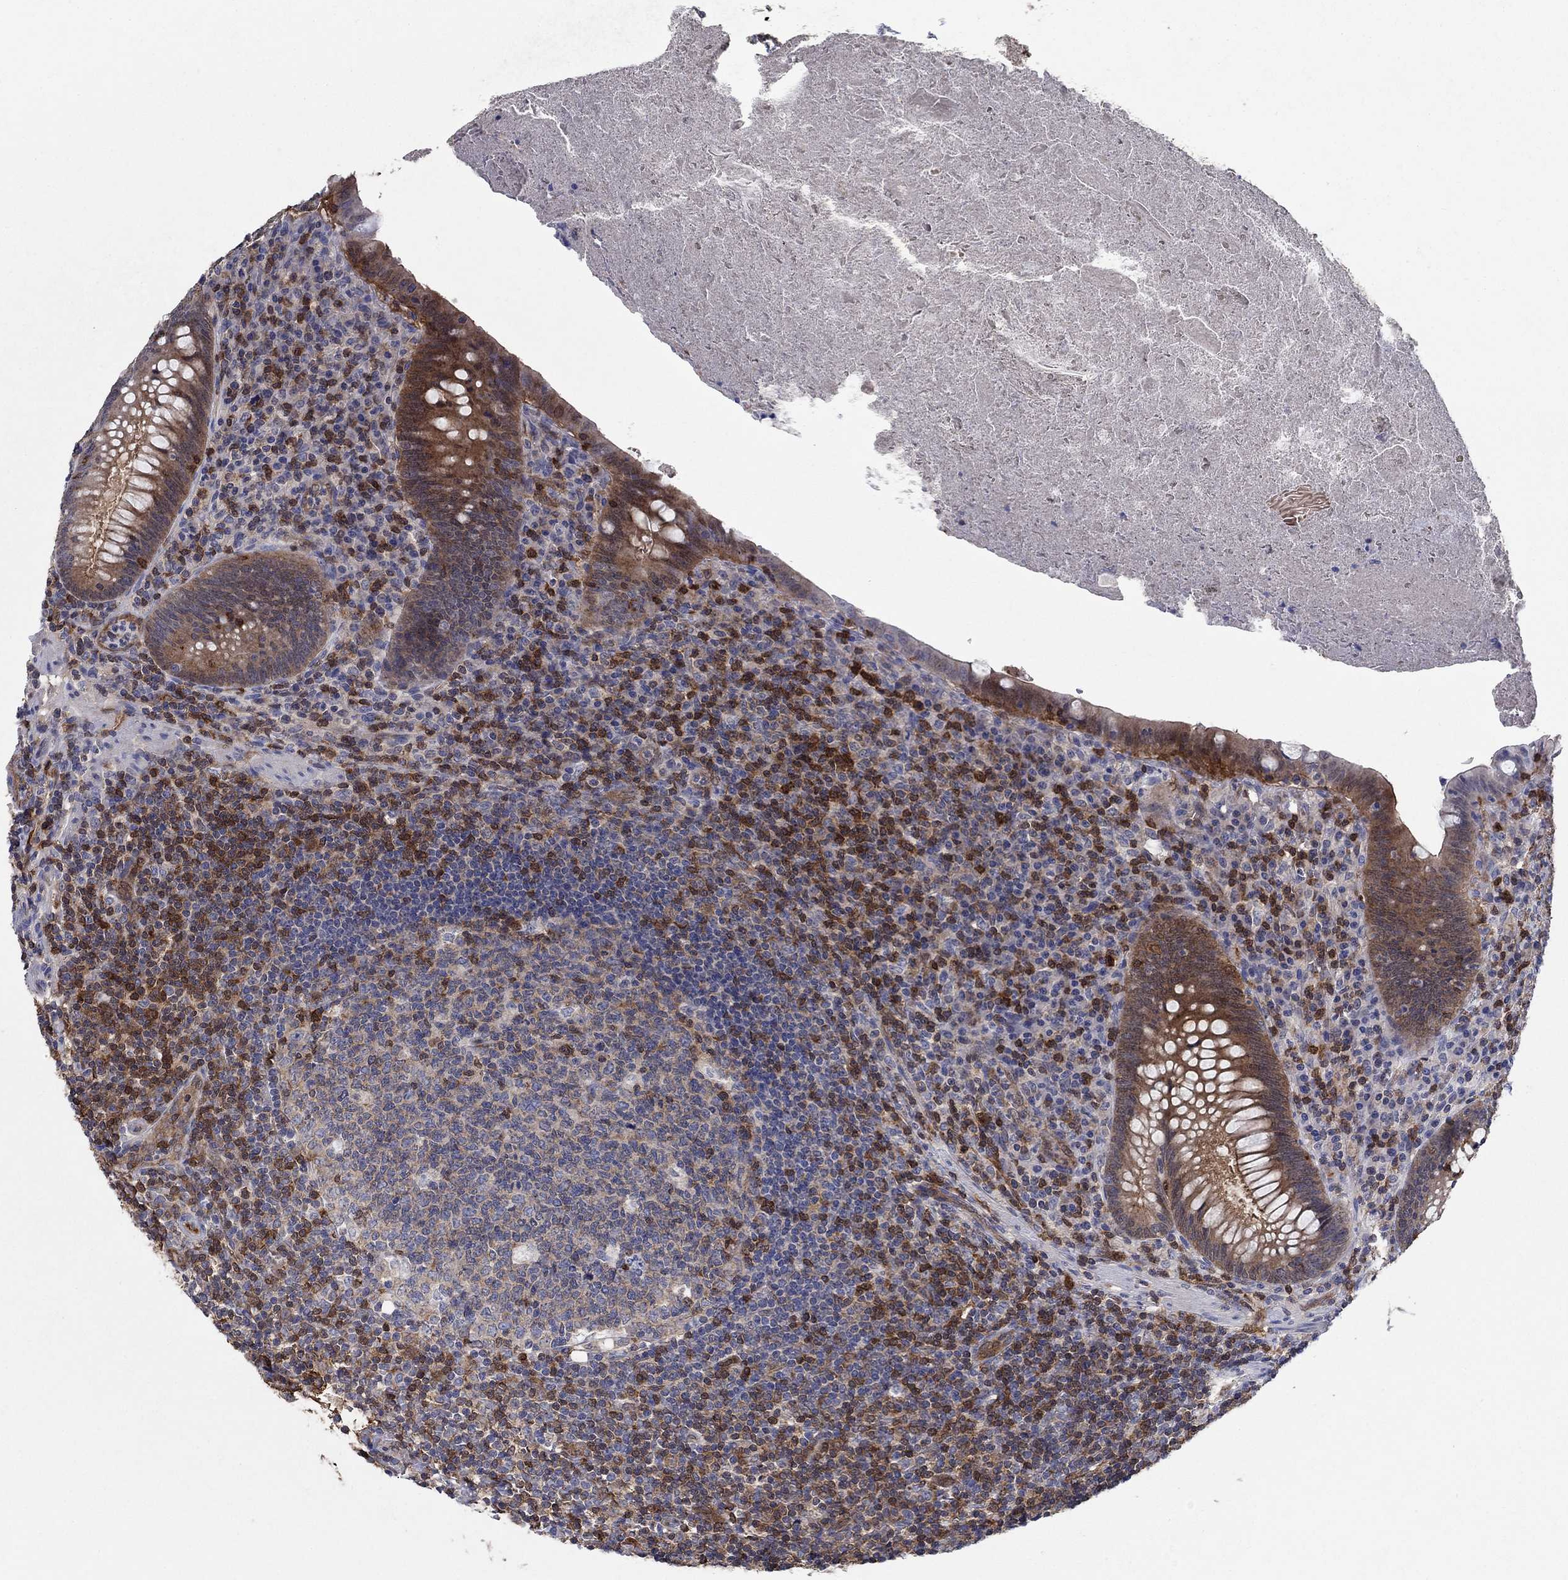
{"staining": {"intensity": "strong", "quantity": ">75%", "location": "cytoplasmic/membranous"}, "tissue": "appendix", "cell_type": "Glandular cells", "image_type": "normal", "snomed": [{"axis": "morphology", "description": "Normal tissue, NOS"}, {"axis": "topography", "description": "Appendix"}], "caption": "Approximately >75% of glandular cells in normal human appendix reveal strong cytoplasmic/membranous protein positivity as visualized by brown immunohistochemical staining.", "gene": "AGFG2", "patient": {"sex": "male", "age": 47}}